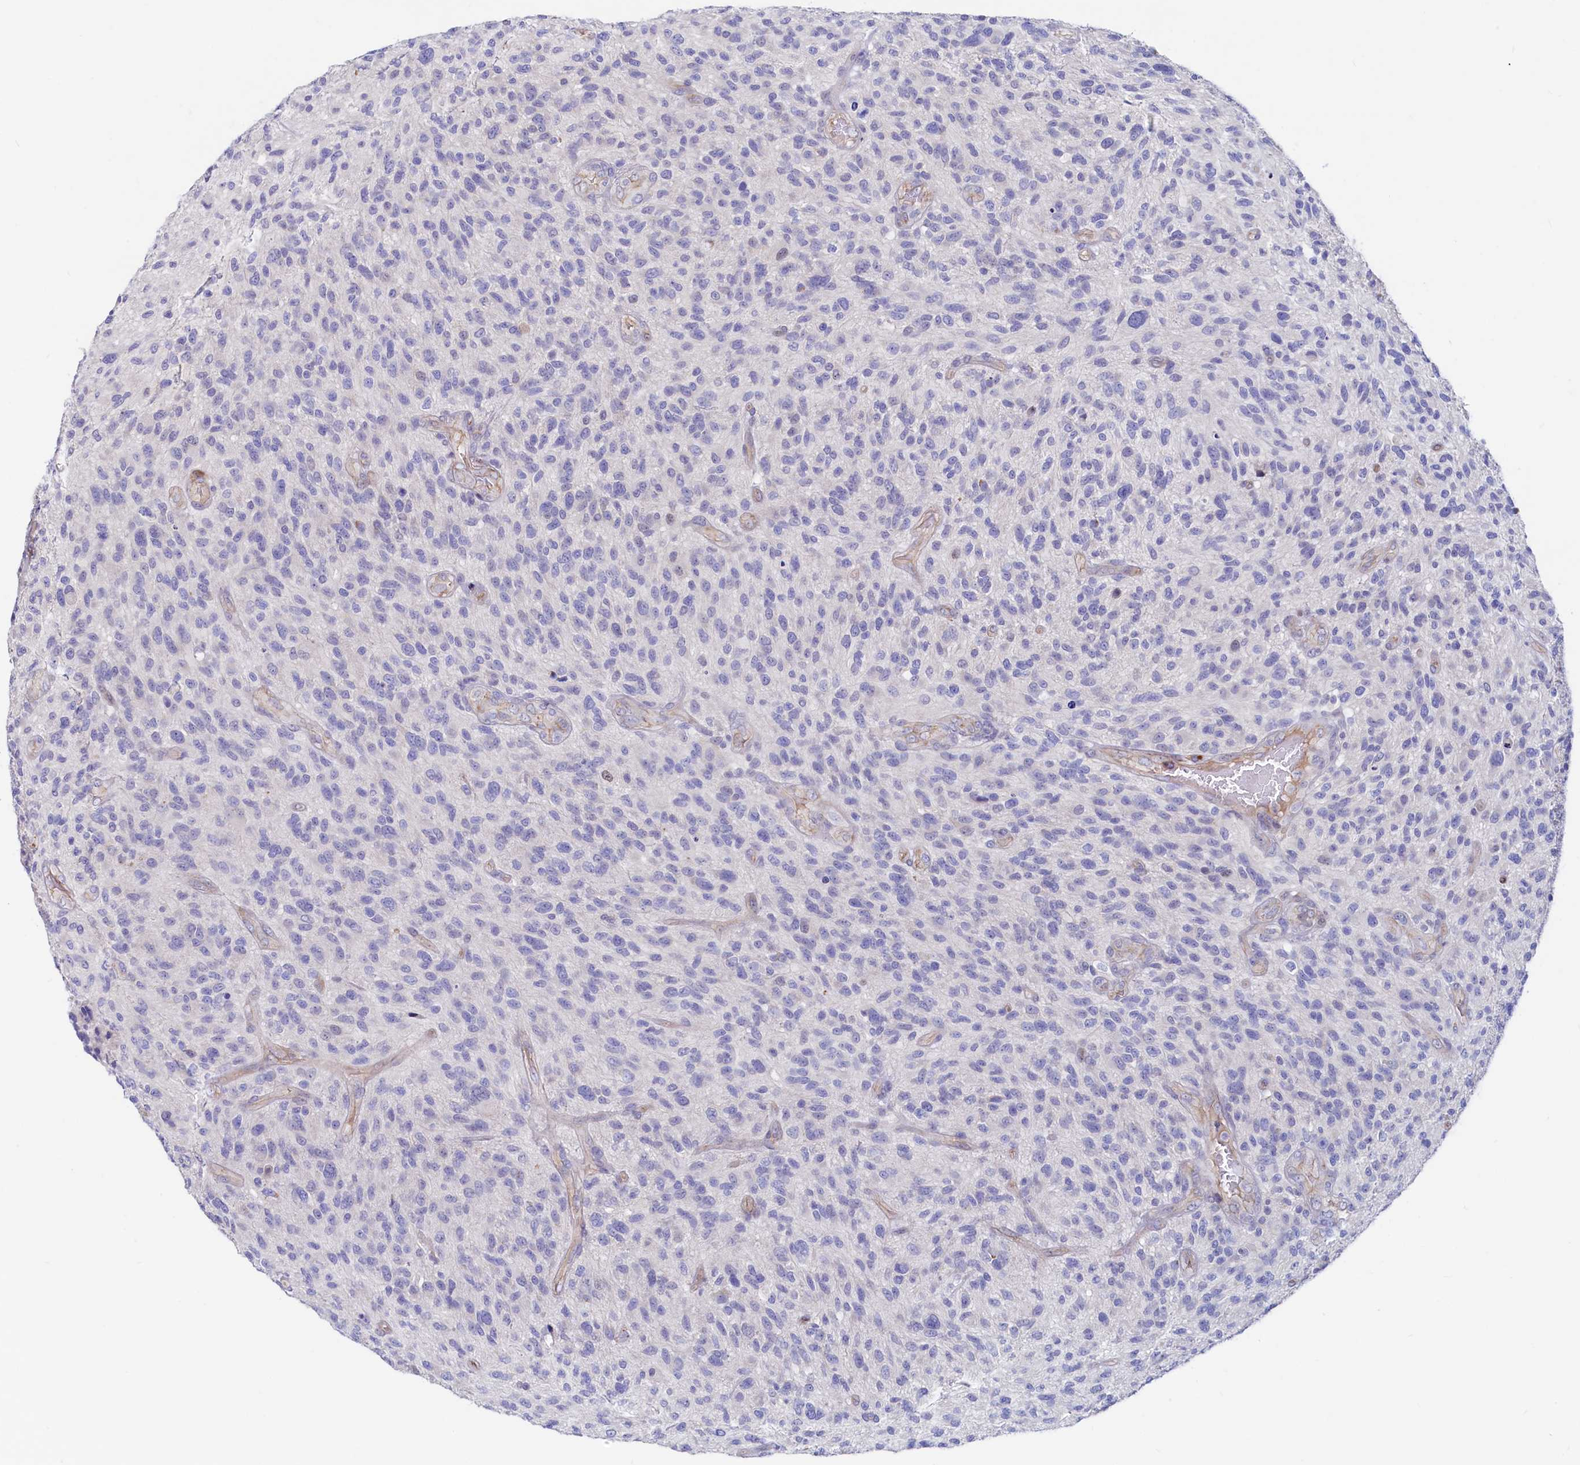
{"staining": {"intensity": "negative", "quantity": "none", "location": "none"}, "tissue": "glioma", "cell_type": "Tumor cells", "image_type": "cancer", "snomed": [{"axis": "morphology", "description": "Glioma, malignant, High grade"}, {"axis": "topography", "description": "Brain"}], "caption": "The photomicrograph demonstrates no staining of tumor cells in malignant high-grade glioma.", "gene": "ASTE1", "patient": {"sex": "male", "age": 47}}